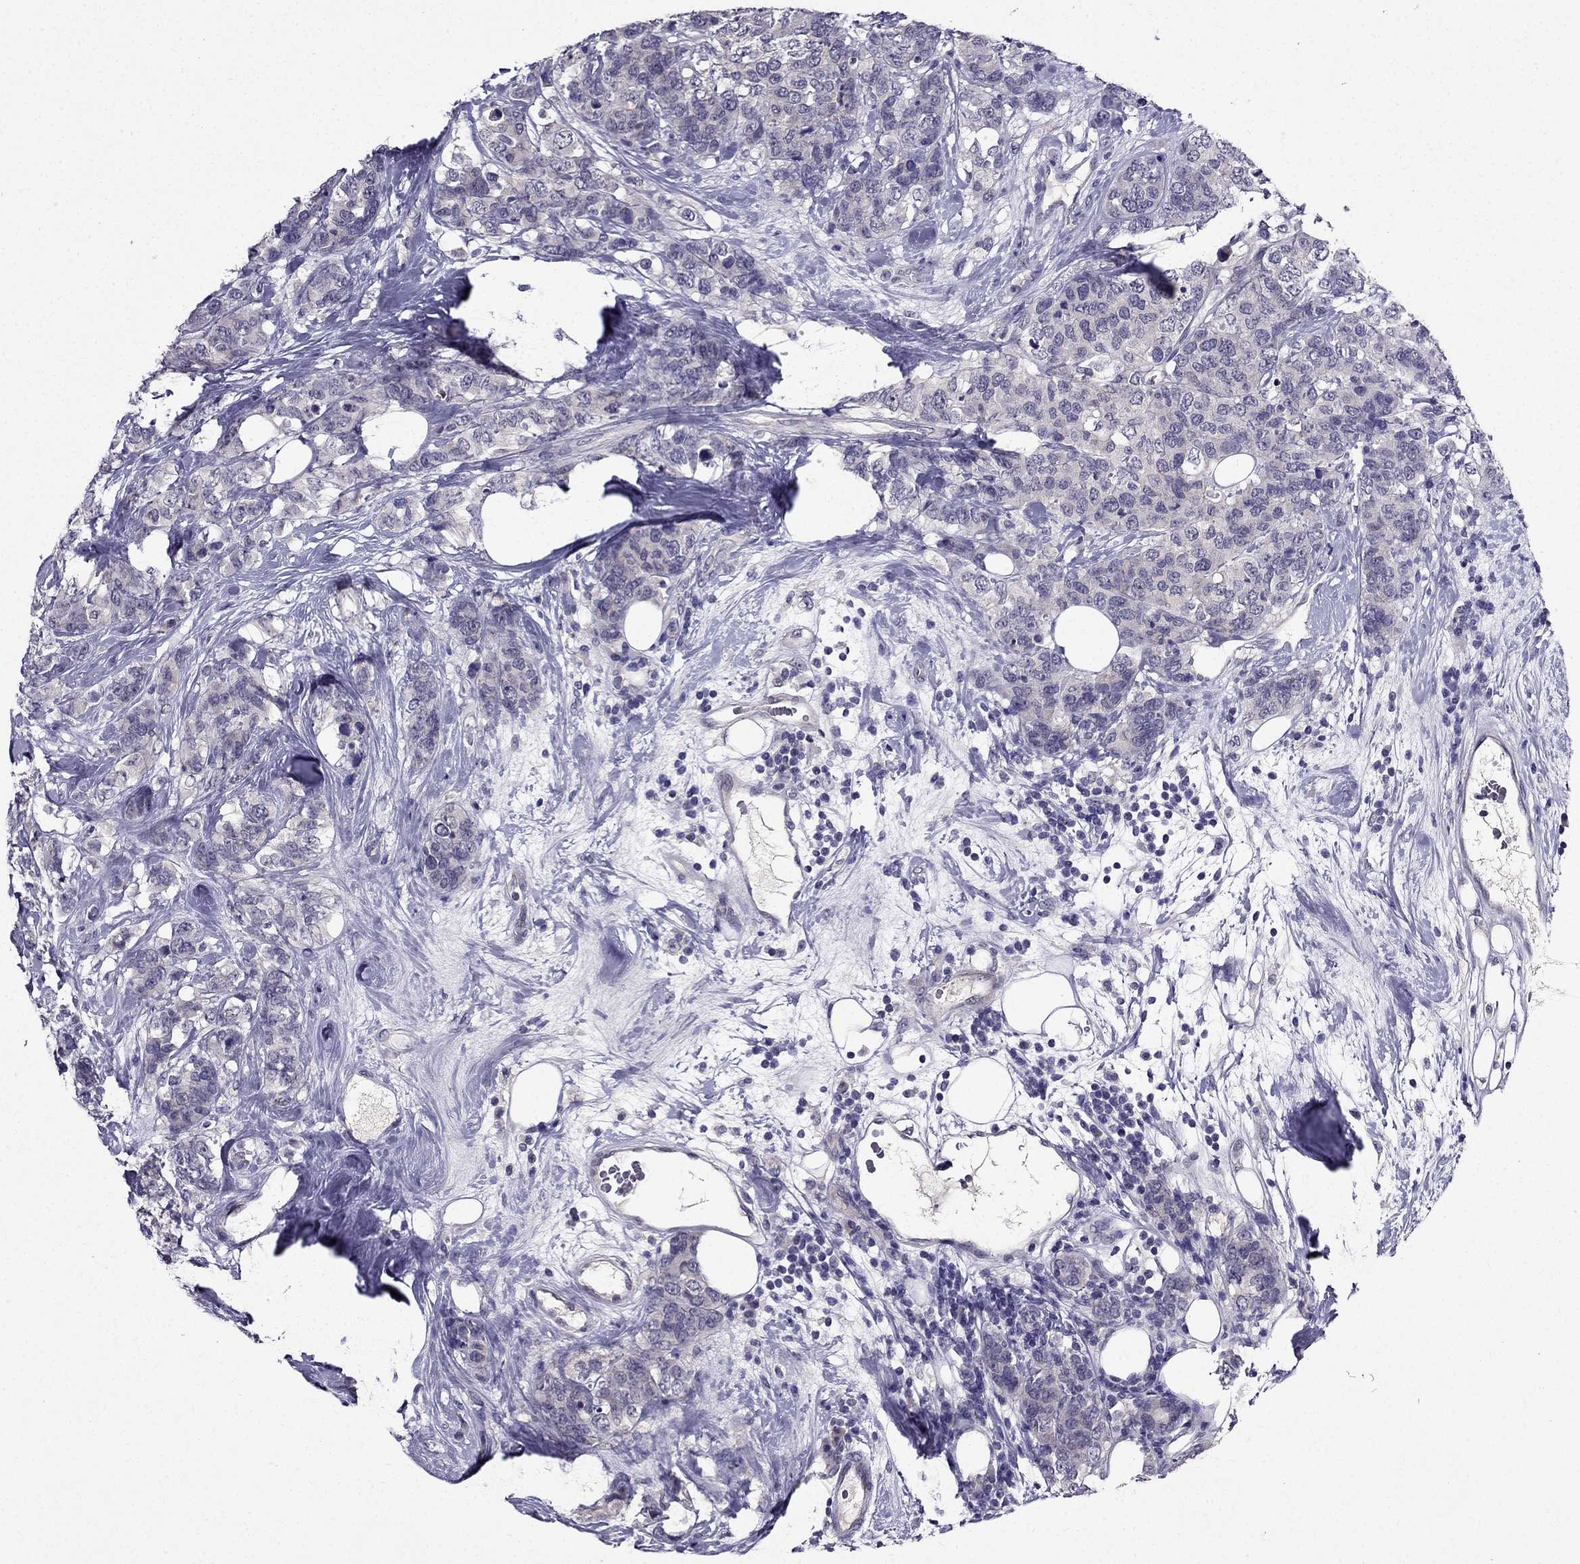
{"staining": {"intensity": "negative", "quantity": "none", "location": "none"}, "tissue": "breast cancer", "cell_type": "Tumor cells", "image_type": "cancer", "snomed": [{"axis": "morphology", "description": "Lobular carcinoma"}, {"axis": "topography", "description": "Breast"}], "caption": "Tumor cells show no significant expression in breast cancer.", "gene": "DUSP15", "patient": {"sex": "female", "age": 59}}